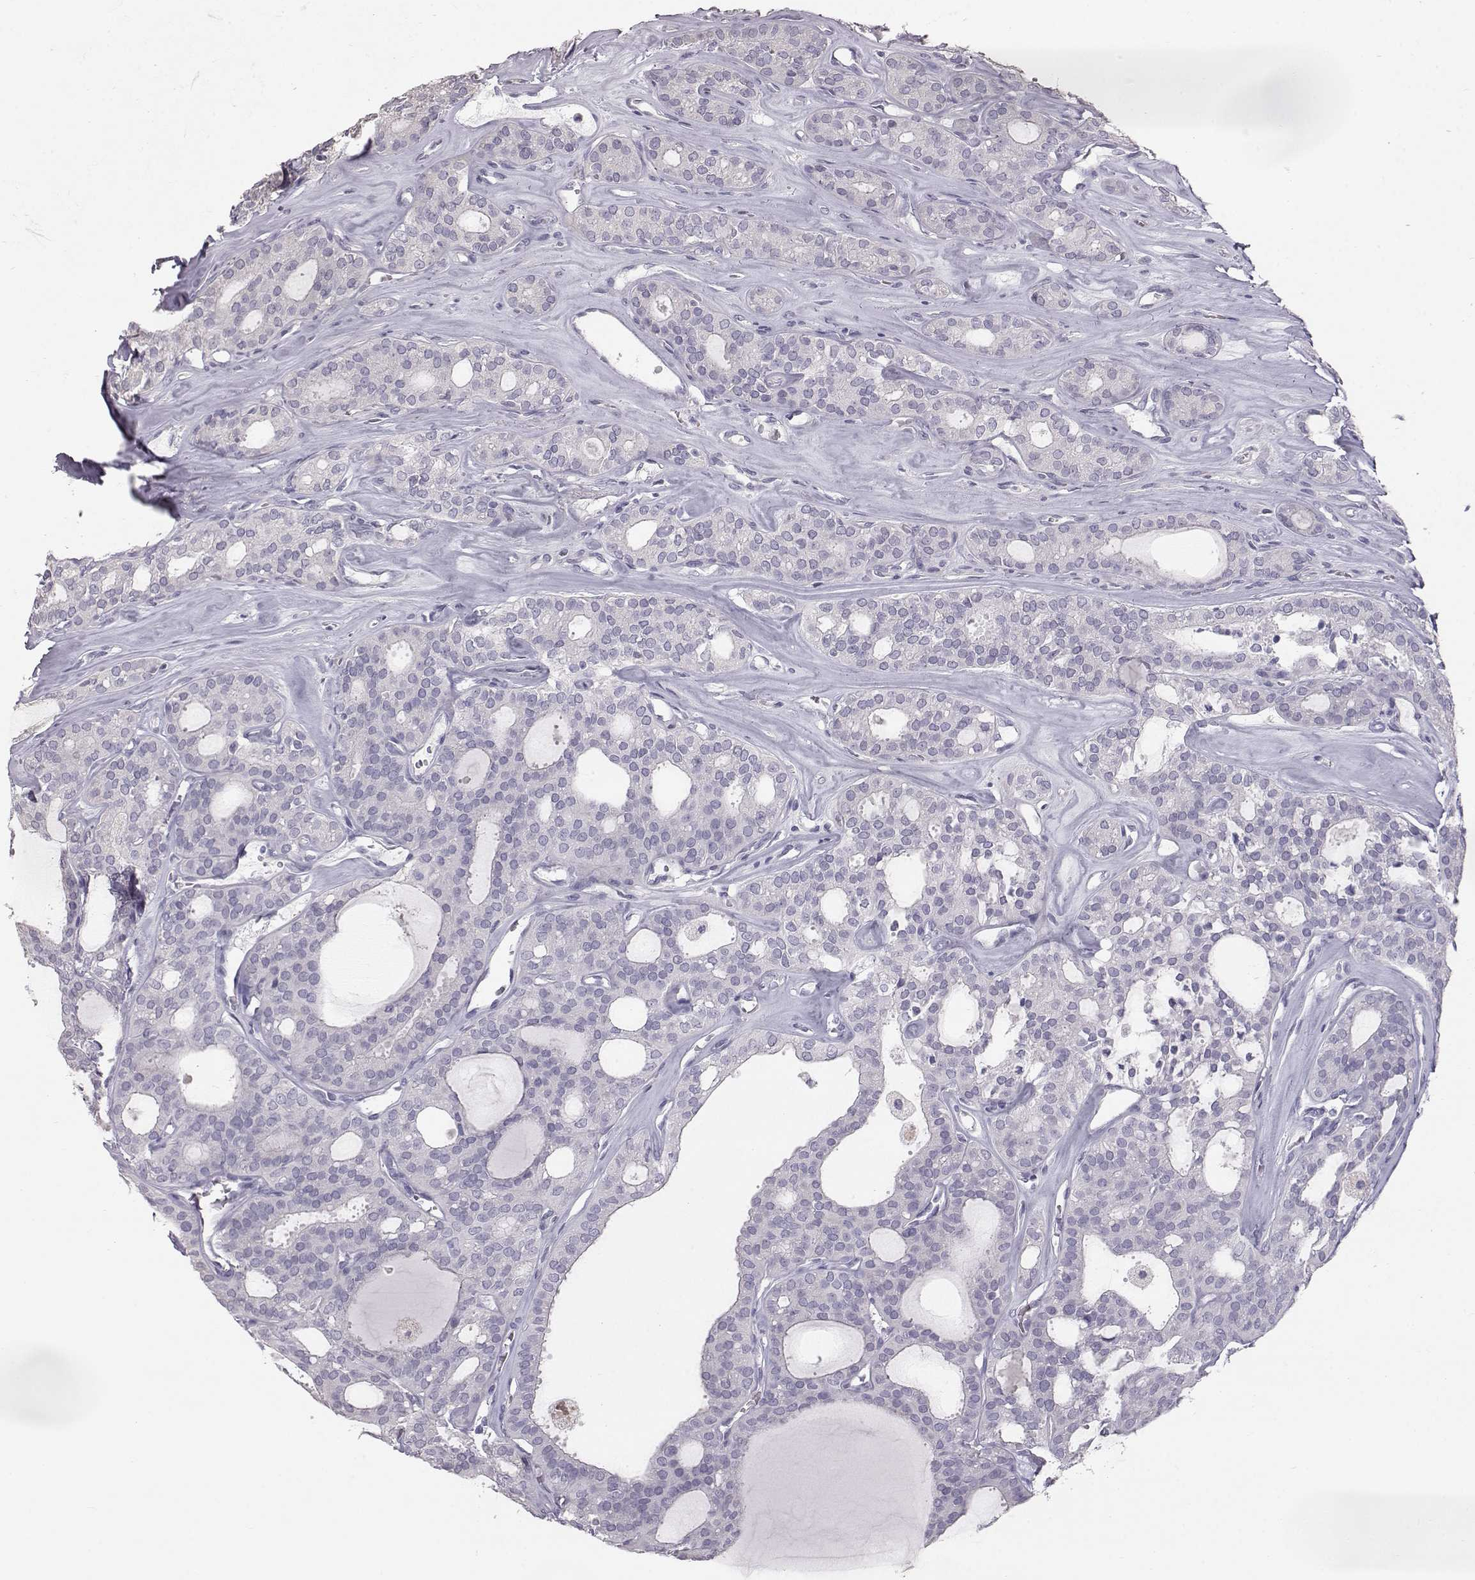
{"staining": {"intensity": "negative", "quantity": "none", "location": "none"}, "tissue": "thyroid cancer", "cell_type": "Tumor cells", "image_type": "cancer", "snomed": [{"axis": "morphology", "description": "Follicular adenoma carcinoma, NOS"}, {"axis": "topography", "description": "Thyroid gland"}], "caption": "Photomicrograph shows no significant protein expression in tumor cells of follicular adenoma carcinoma (thyroid).", "gene": "KRT33A", "patient": {"sex": "male", "age": 75}}